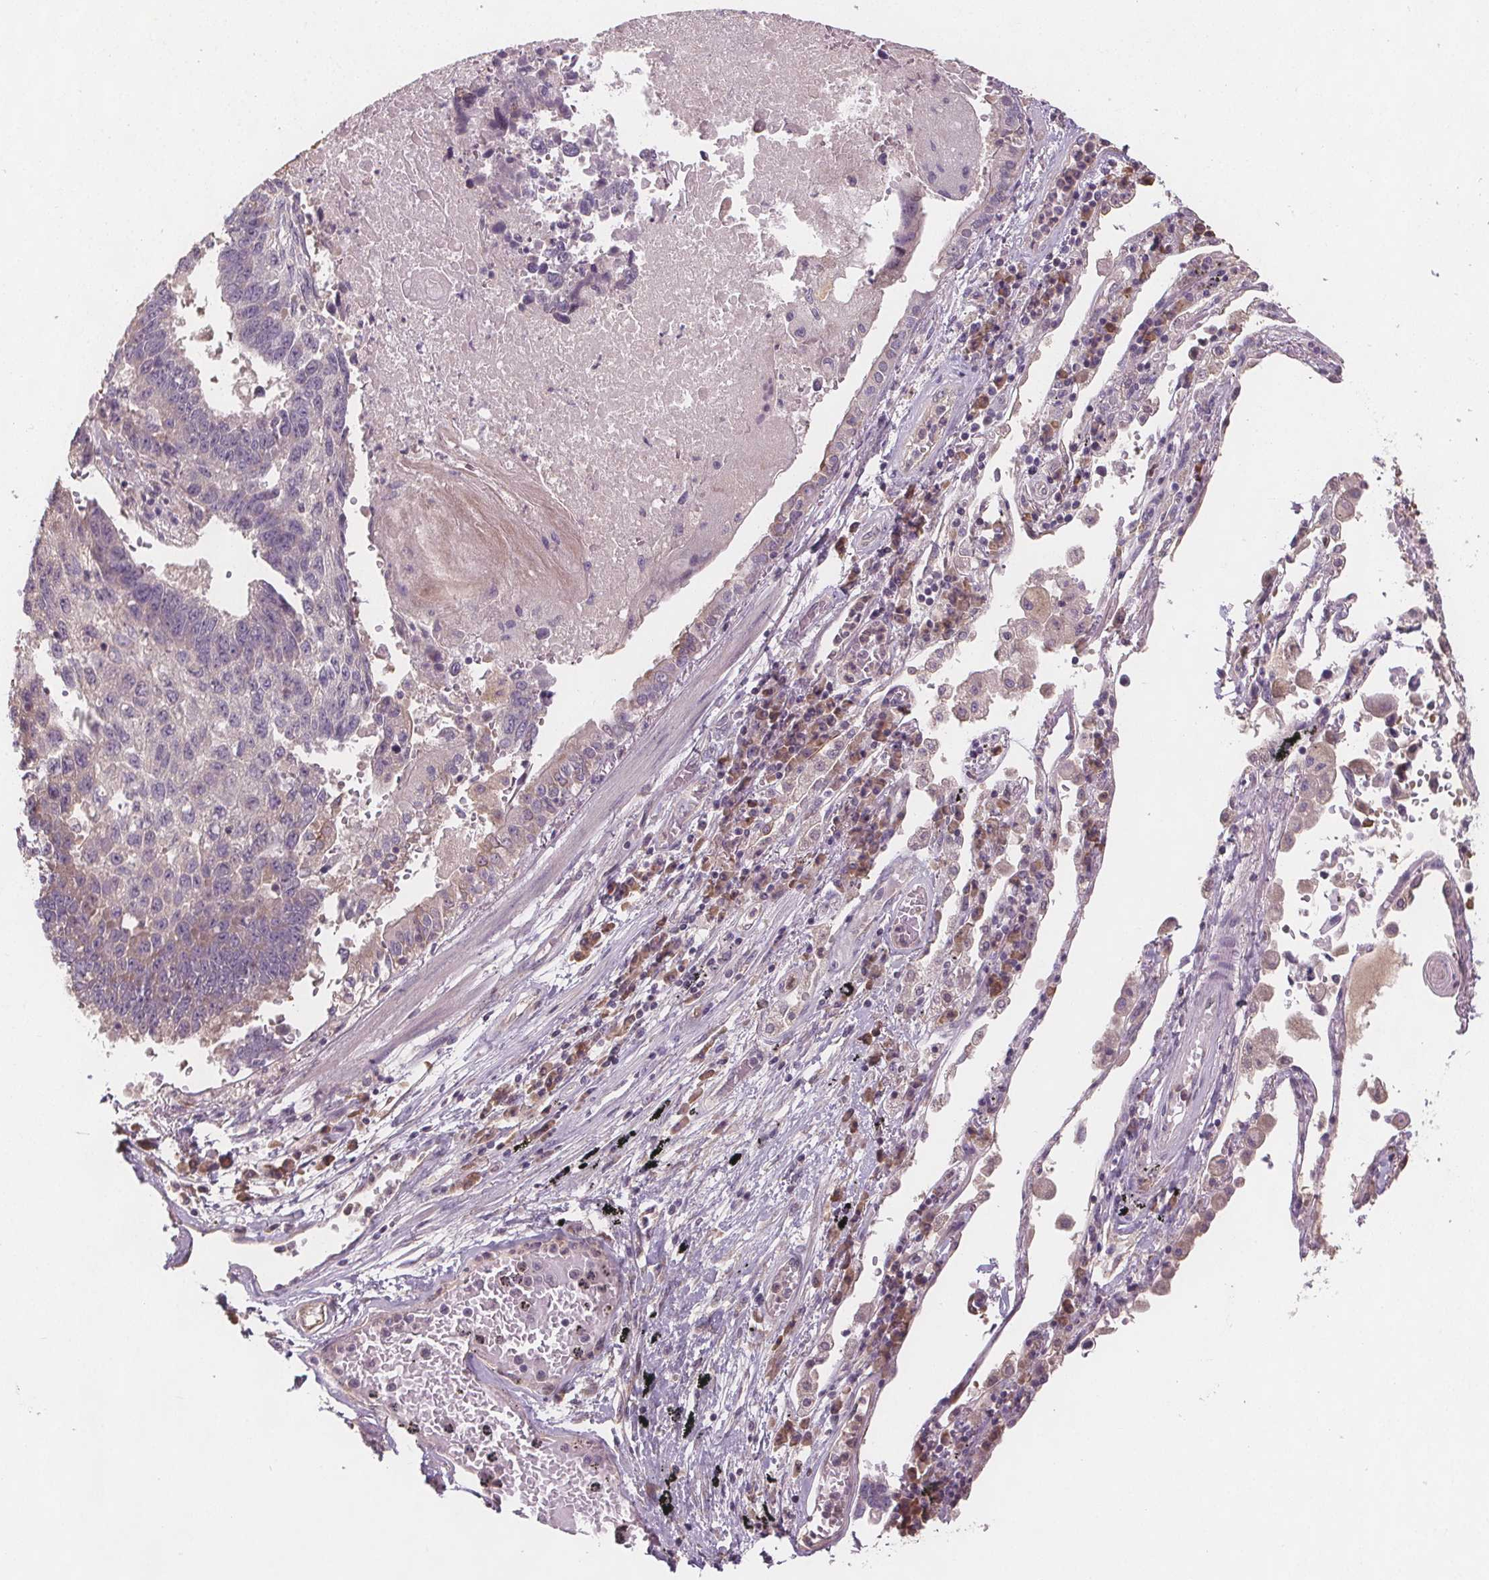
{"staining": {"intensity": "negative", "quantity": "none", "location": "none"}, "tissue": "lung cancer", "cell_type": "Tumor cells", "image_type": "cancer", "snomed": [{"axis": "morphology", "description": "Squamous cell carcinoma, NOS"}, {"axis": "topography", "description": "Lung"}], "caption": "This histopathology image is of lung squamous cell carcinoma stained with immunohistochemistry to label a protein in brown with the nuclei are counter-stained blue. There is no expression in tumor cells. (DAB immunohistochemistry, high magnification).", "gene": "TMEM80", "patient": {"sex": "male", "age": 73}}